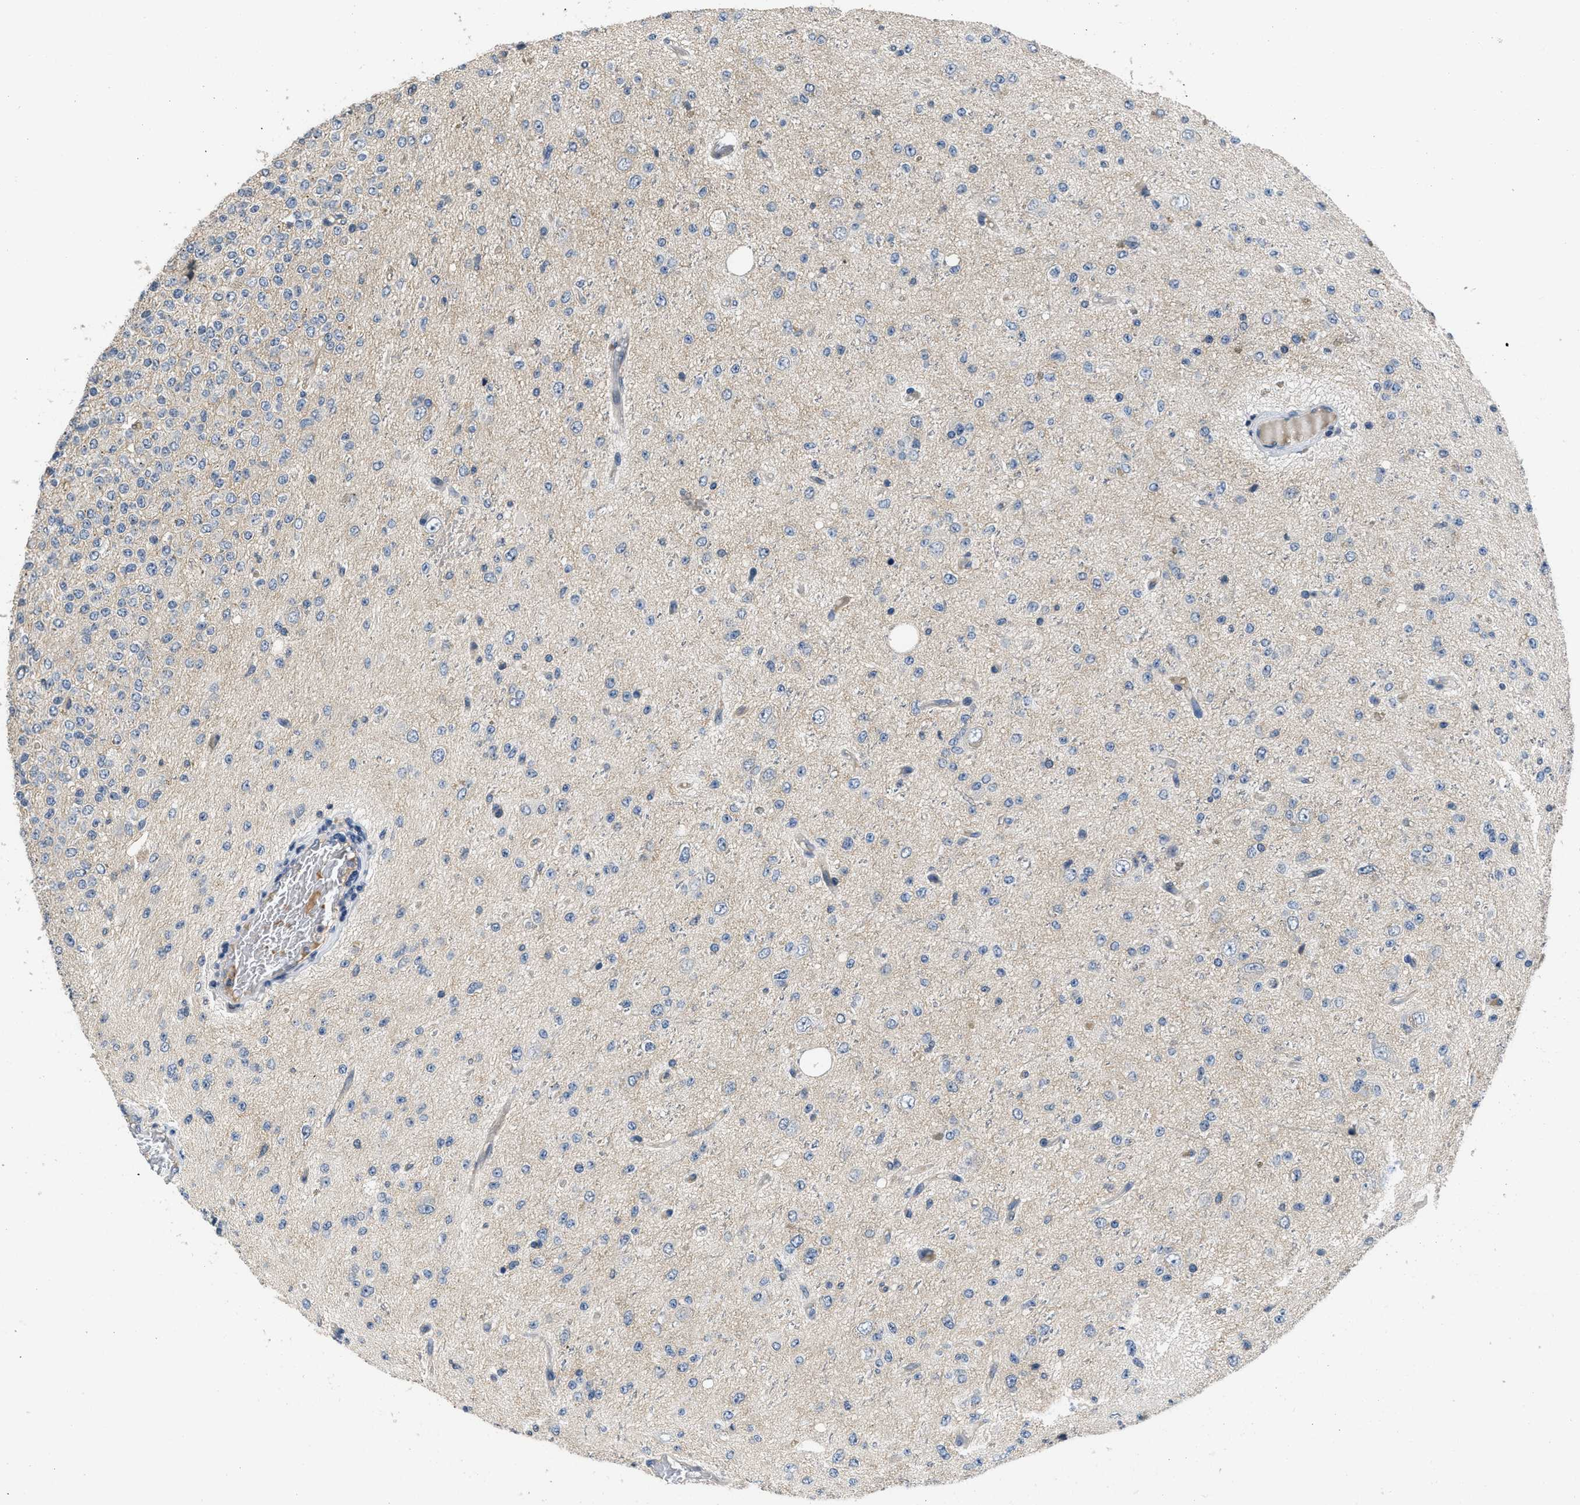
{"staining": {"intensity": "negative", "quantity": "none", "location": "none"}, "tissue": "glioma", "cell_type": "Tumor cells", "image_type": "cancer", "snomed": [{"axis": "morphology", "description": "Glioma, malignant, High grade"}, {"axis": "topography", "description": "pancreas cauda"}], "caption": "Immunohistochemistry micrograph of neoplastic tissue: glioma stained with DAB exhibits no significant protein positivity in tumor cells. (Brightfield microscopy of DAB (3,3'-diaminobenzidine) immunohistochemistry (IHC) at high magnification).", "gene": "ANGPT1", "patient": {"sex": "male", "age": 60}}